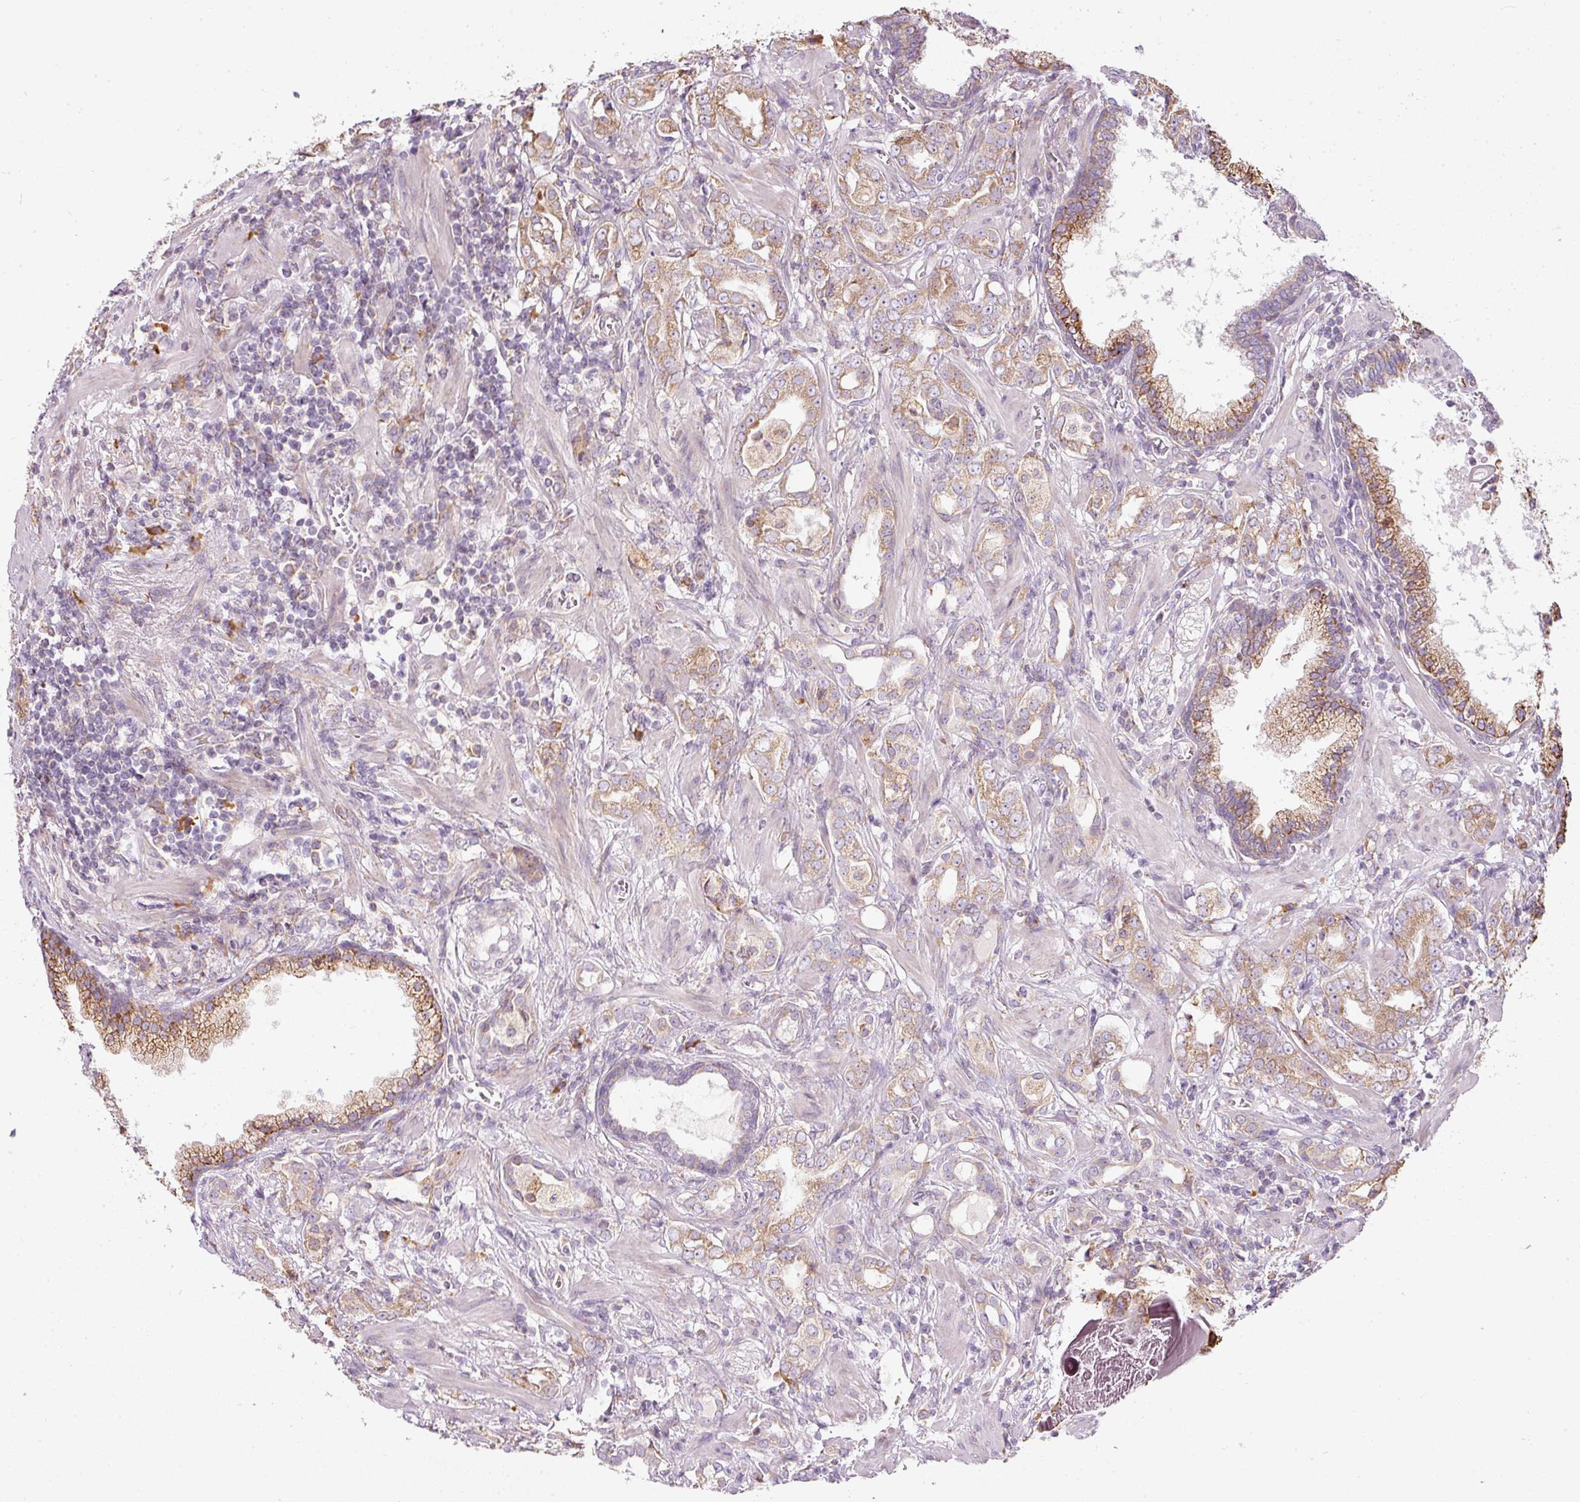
{"staining": {"intensity": "moderate", "quantity": ">75%", "location": "cytoplasmic/membranous"}, "tissue": "prostate cancer", "cell_type": "Tumor cells", "image_type": "cancer", "snomed": [{"axis": "morphology", "description": "Adenocarcinoma, High grade"}, {"axis": "topography", "description": "Prostate"}], "caption": "Prostate cancer was stained to show a protein in brown. There is medium levels of moderate cytoplasmic/membranous staining in approximately >75% of tumor cells.", "gene": "MORN4", "patient": {"sex": "male", "age": 63}}